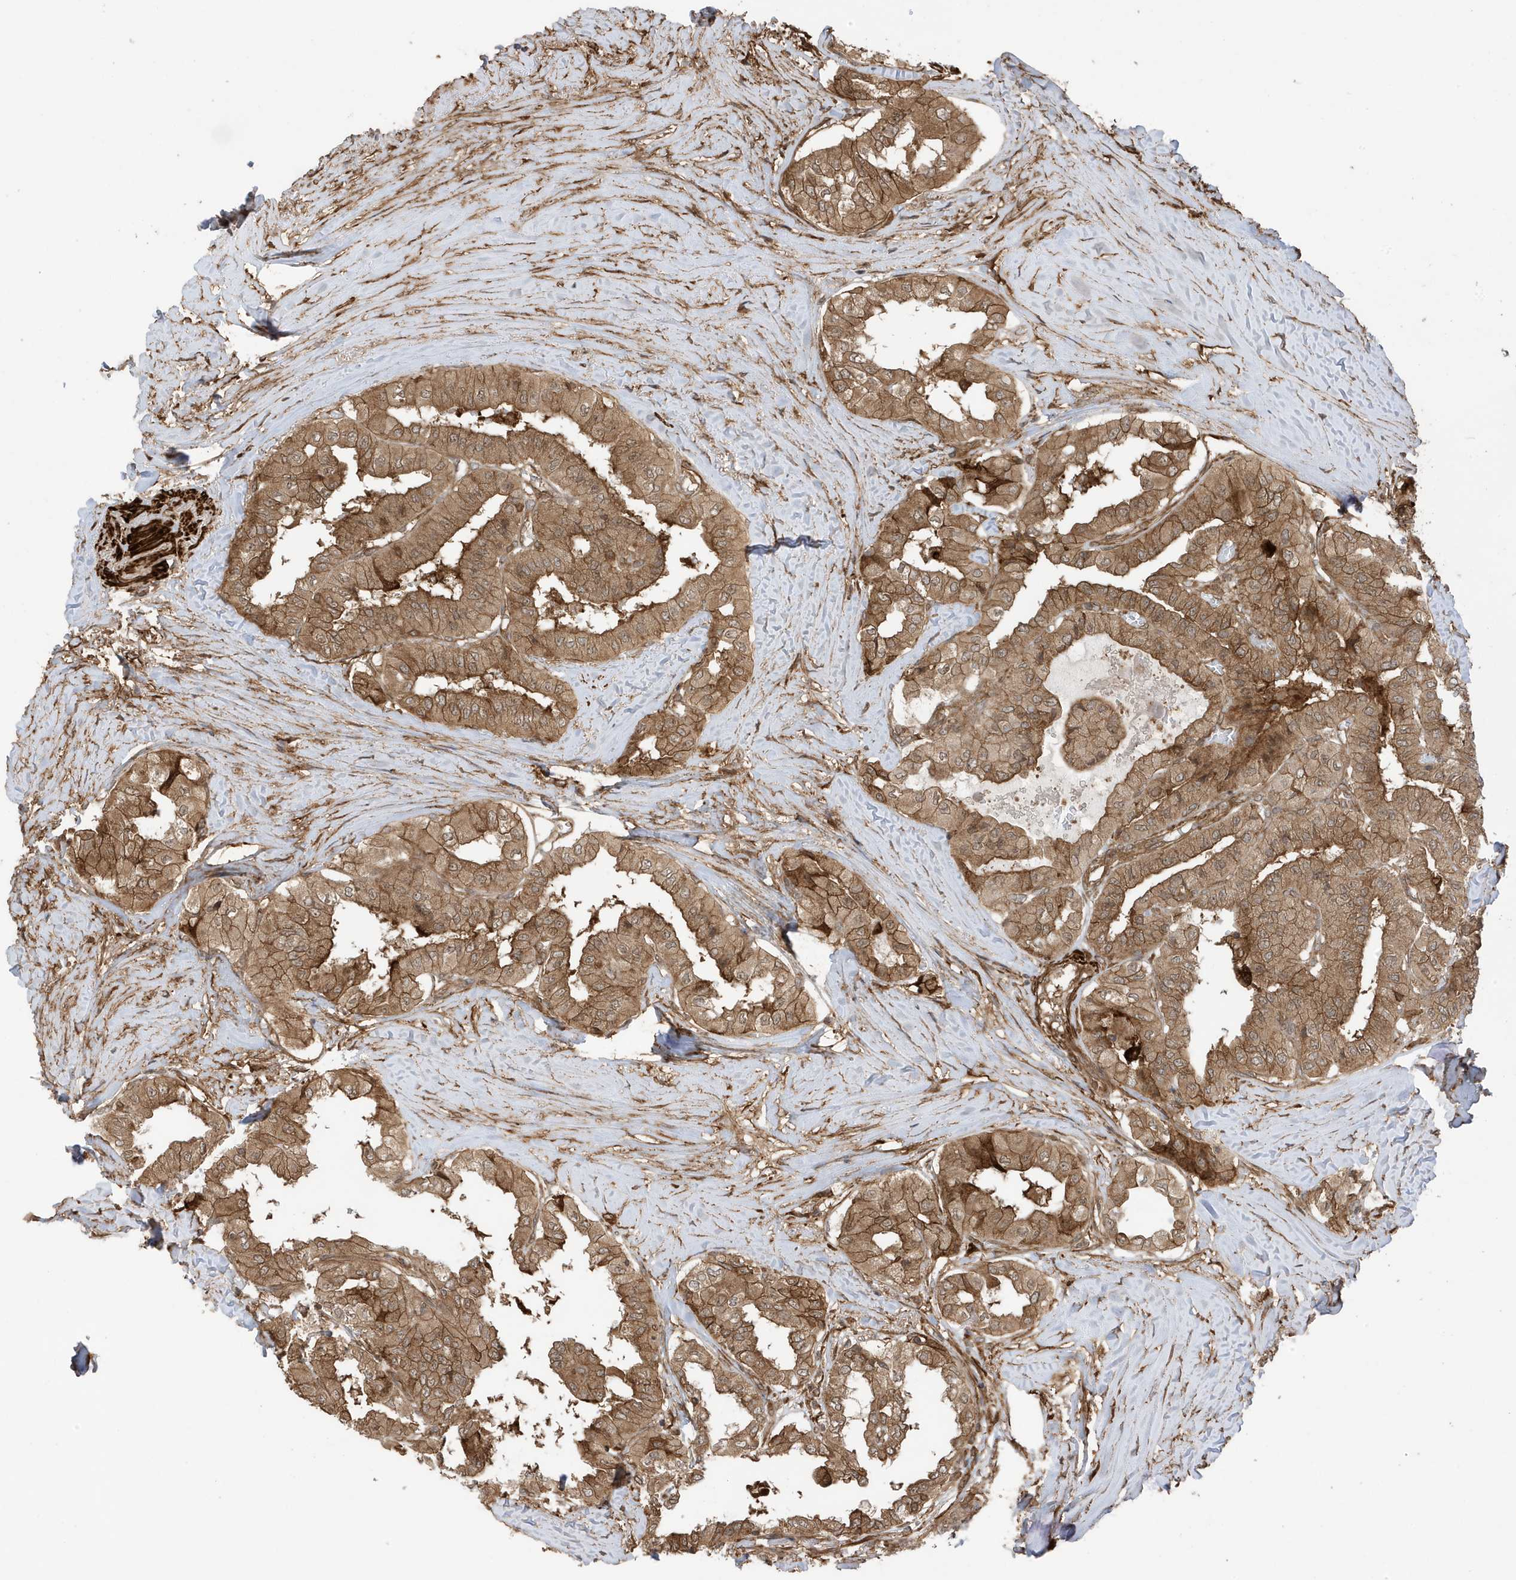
{"staining": {"intensity": "moderate", "quantity": ">75%", "location": "cytoplasmic/membranous"}, "tissue": "thyroid cancer", "cell_type": "Tumor cells", "image_type": "cancer", "snomed": [{"axis": "morphology", "description": "Papillary adenocarcinoma, NOS"}, {"axis": "topography", "description": "Thyroid gland"}], "caption": "Thyroid cancer (papillary adenocarcinoma) stained for a protein displays moderate cytoplasmic/membranous positivity in tumor cells. (Stains: DAB (3,3'-diaminobenzidine) in brown, nuclei in blue, Microscopy: brightfield microscopy at high magnification).", "gene": "CDC42EP3", "patient": {"sex": "female", "age": 59}}